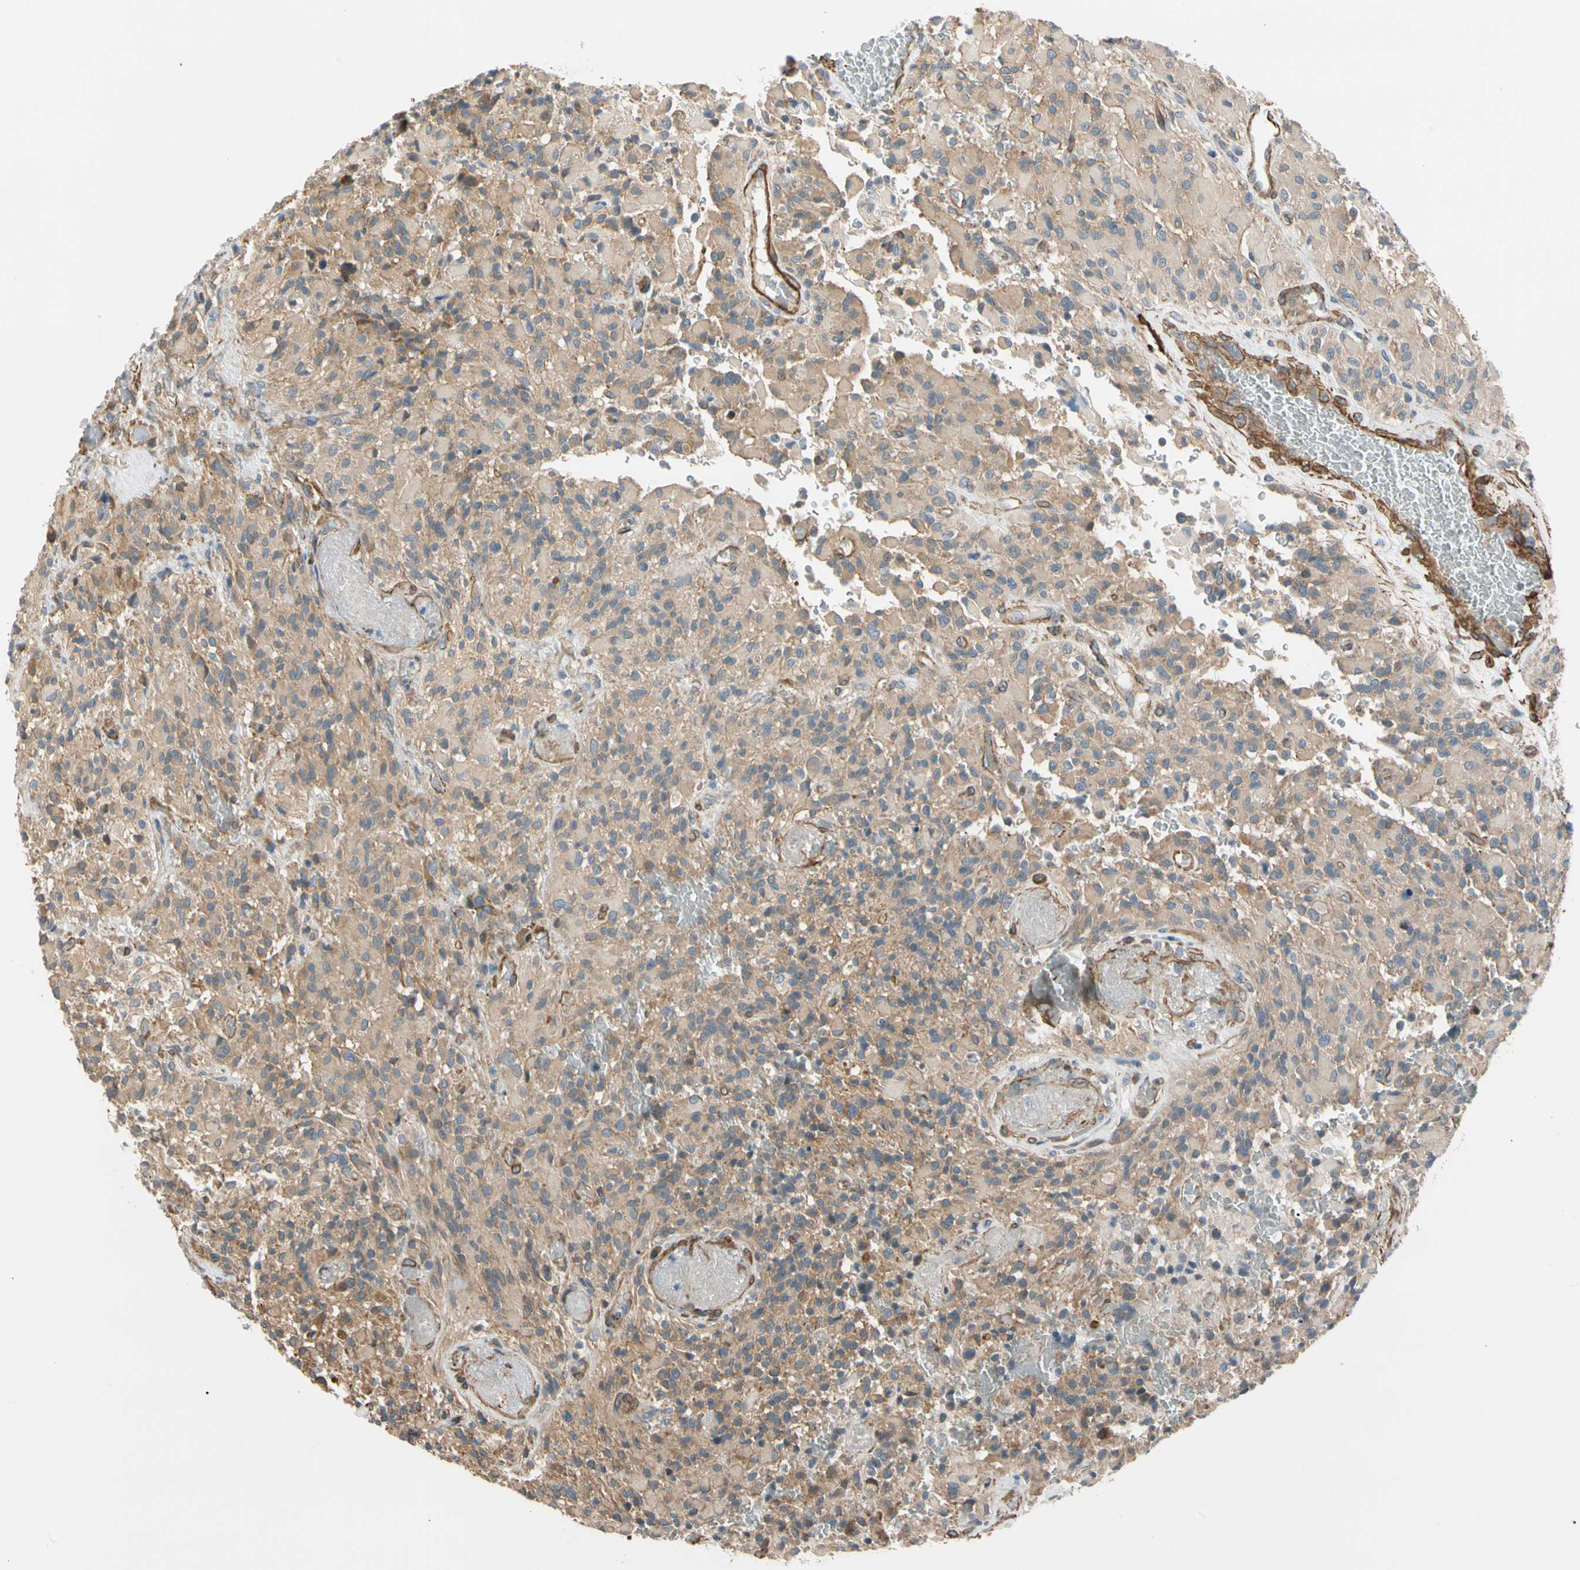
{"staining": {"intensity": "weak", "quantity": ">75%", "location": "cytoplasmic/membranous"}, "tissue": "glioma", "cell_type": "Tumor cells", "image_type": "cancer", "snomed": [{"axis": "morphology", "description": "Glioma, malignant, High grade"}, {"axis": "topography", "description": "Brain"}], "caption": "Malignant glioma (high-grade) stained with a brown dye shows weak cytoplasmic/membranous positive staining in about >75% of tumor cells.", "gene": "LIMK2", "patient": {"sex": "male", "age": 71}}